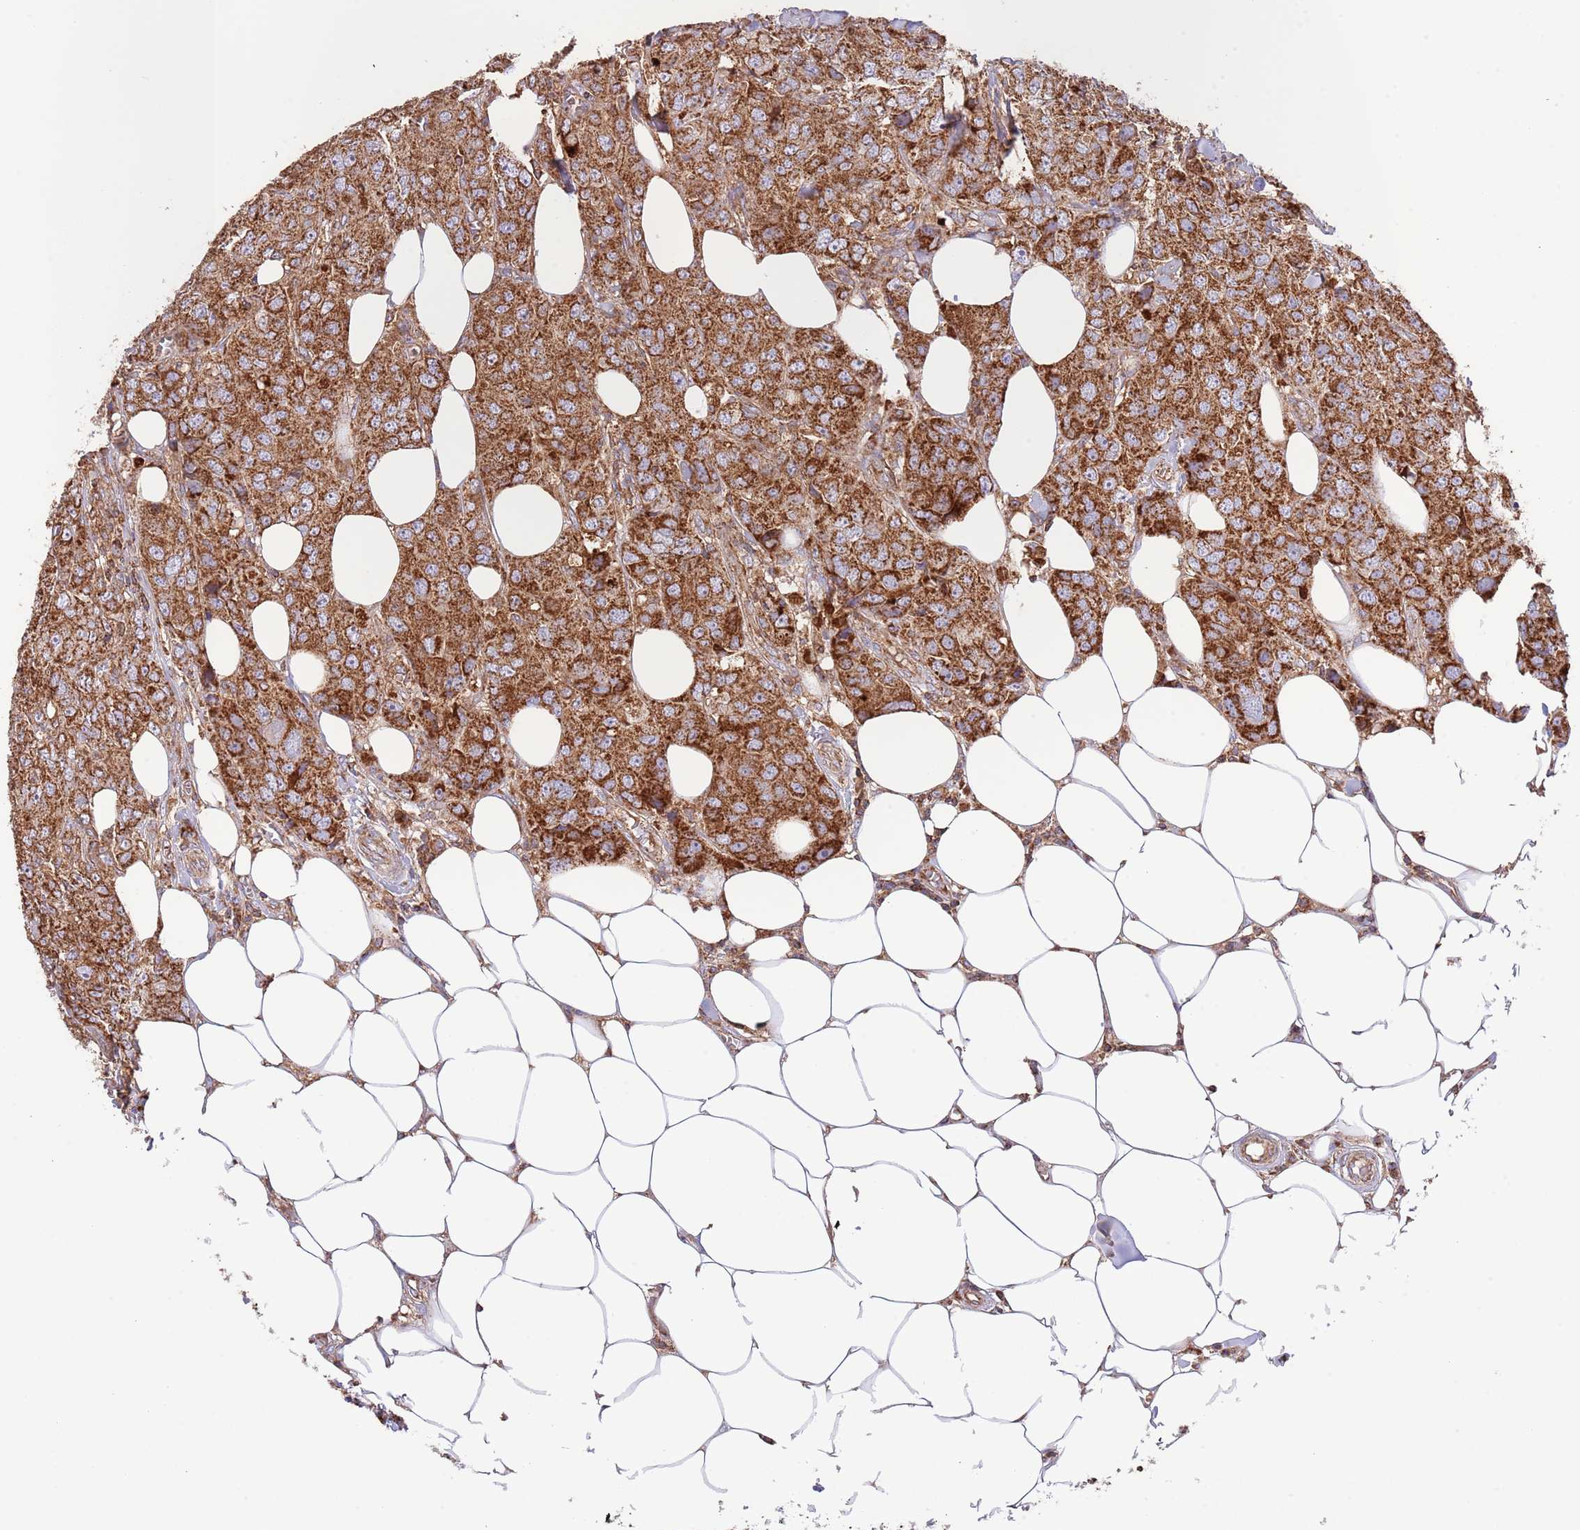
{"staining": {"intensity": "strong", "quantity": ">75%", "location": "cytoplasmic/membranous"}, "tissue": "breast cancer", "cell_type": "Tumor cells", "image_type": "cancer", "snomed": [{"axis": "morphology", "description": "Duct carcinoma"}, {"axis": "topography", "description": "Breast"}], "caption": "A photomicrograph of breast cancer stained for a protein shows strong cytoplasmic/membranous brown staining in tumor cells.", "gene": "DNAJA3", "patient": {"sex": "female", "age": 43}}